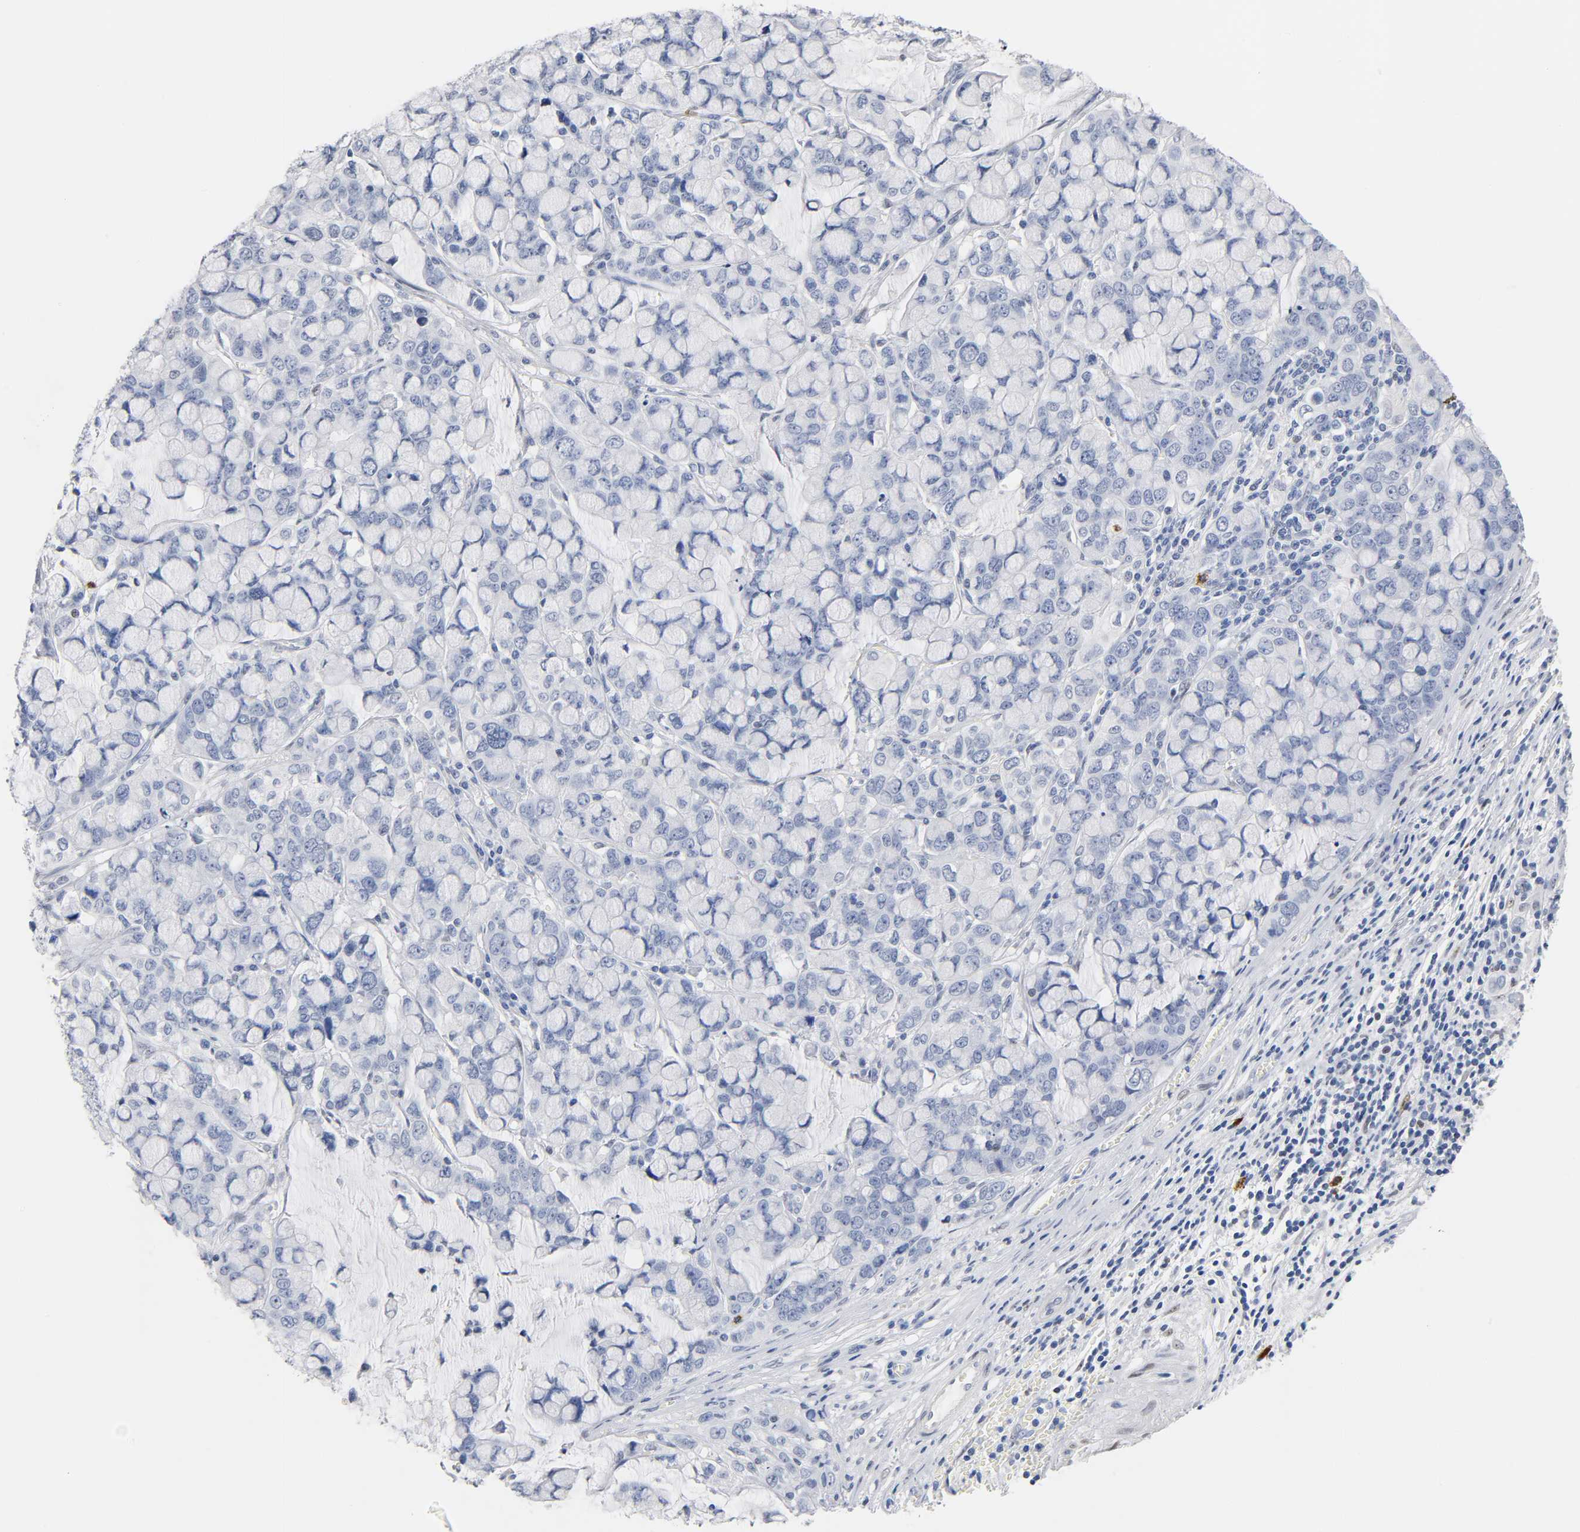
{"staining": {"intensity": "negative", "quantity": "none", "location": "none"}, "tissue": "stomach cancer", "cell_type": "Tumor cells", "image_type": "cancer", "snomed": [{"axis": "morphology", "description": "Adenocarcinoma, NOS"}, {"axis": "topography", "description": "Stomach, lower"}], "caption": "IHC image of human stomach cancer (adenocarcinoma) stained for a protein (brown), which exhibits no staining in tumor cells. Nuclei are stained in blue.", "gene": "NAB2", "patient": {"sex": "male", "age": 84}}